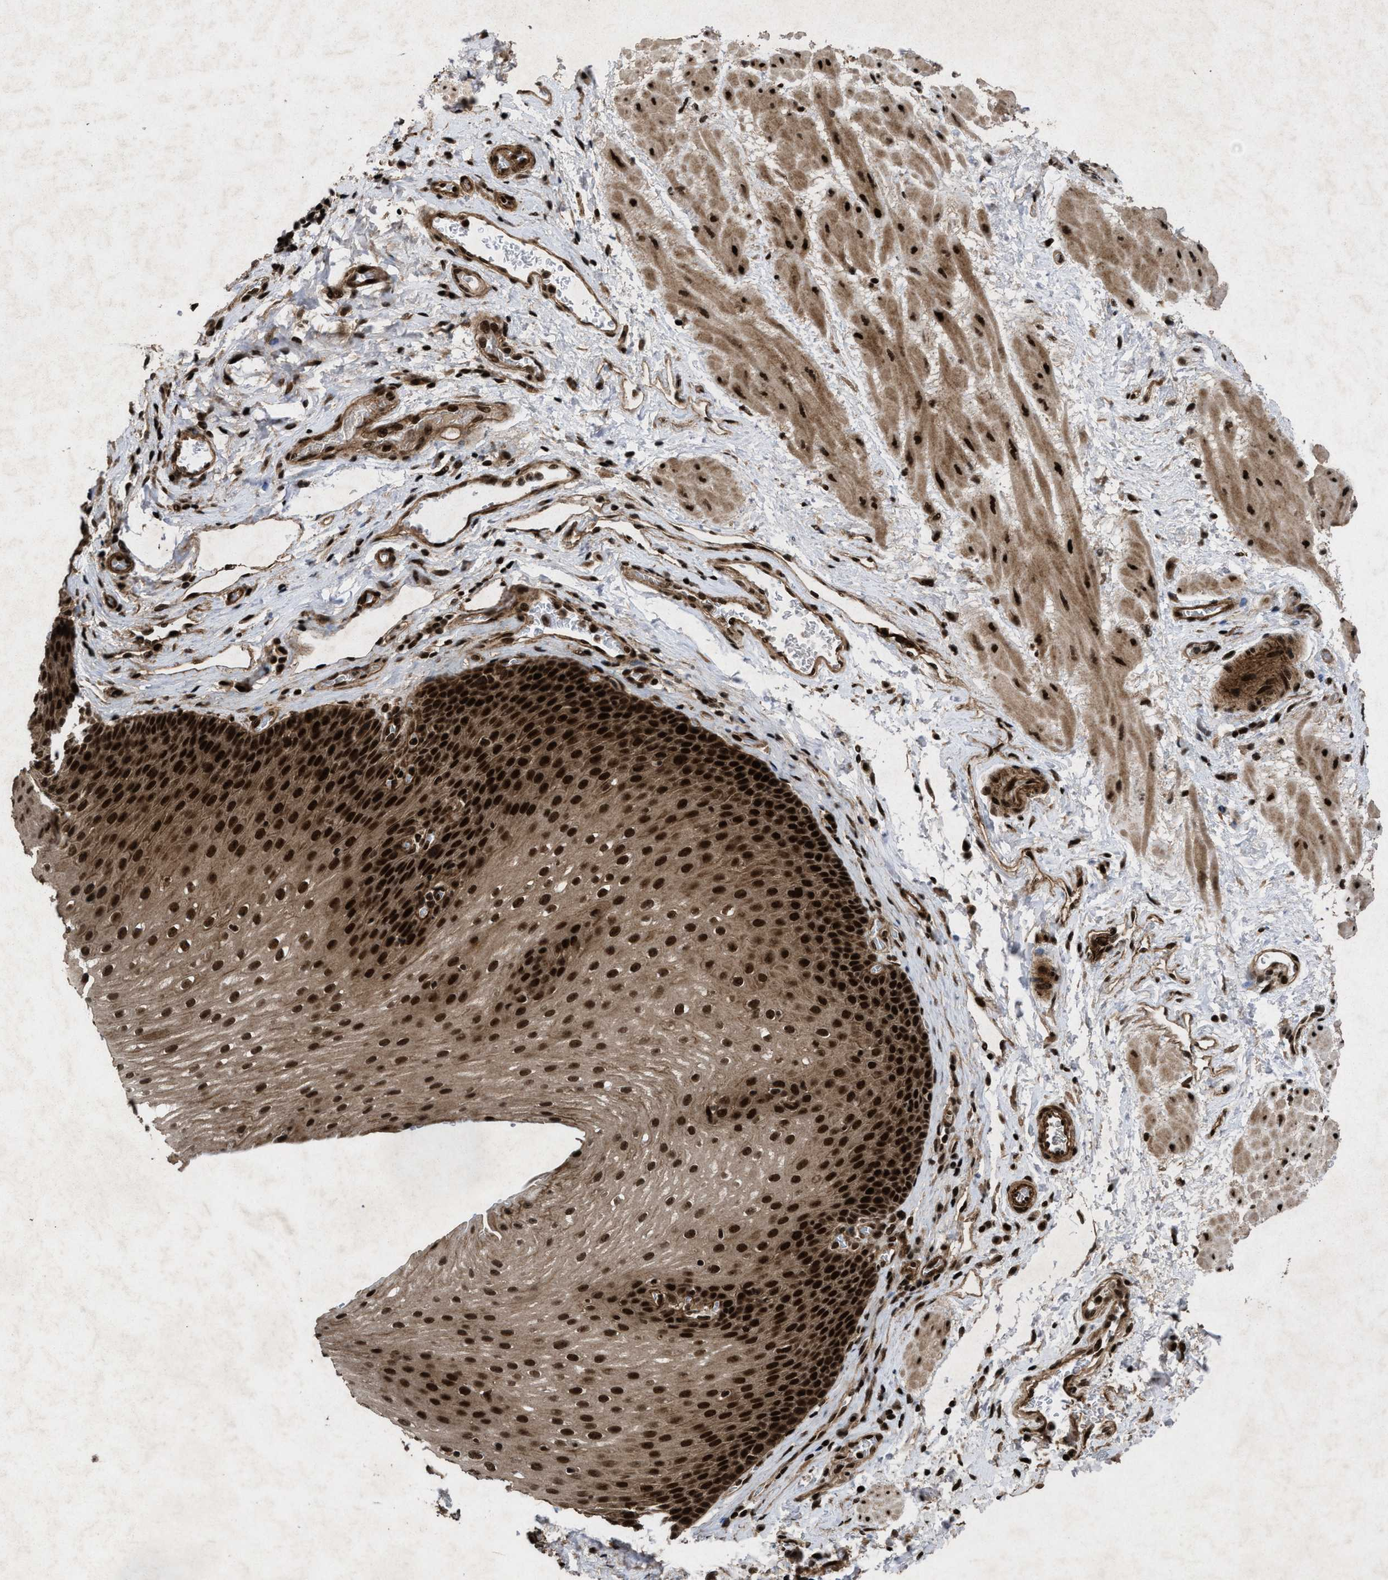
{"staining": {"intensity": "strong", "quantity": ">75%", "location": "cytoplasmic/membranous,nuclear"}, "tissue": "esophagus", "cell_type": "Squamous epithelial cells", "image_type": "normal", "snomed": [{"axis": "morphology", "description": "Normal tissue, NOS"}, {"axis": "topography", "description": "Esophagus"}], "caption": "IHC (DAB (3,3'-diaminobenzidine)) staining of unremarkable esophagus displays strong cytoplasmic/membranous,nuclear protein expression in approximately >75% of squamous epithelial cells.", "gene": "WIZ", "patient": {"sex": "male", "age": 48}}